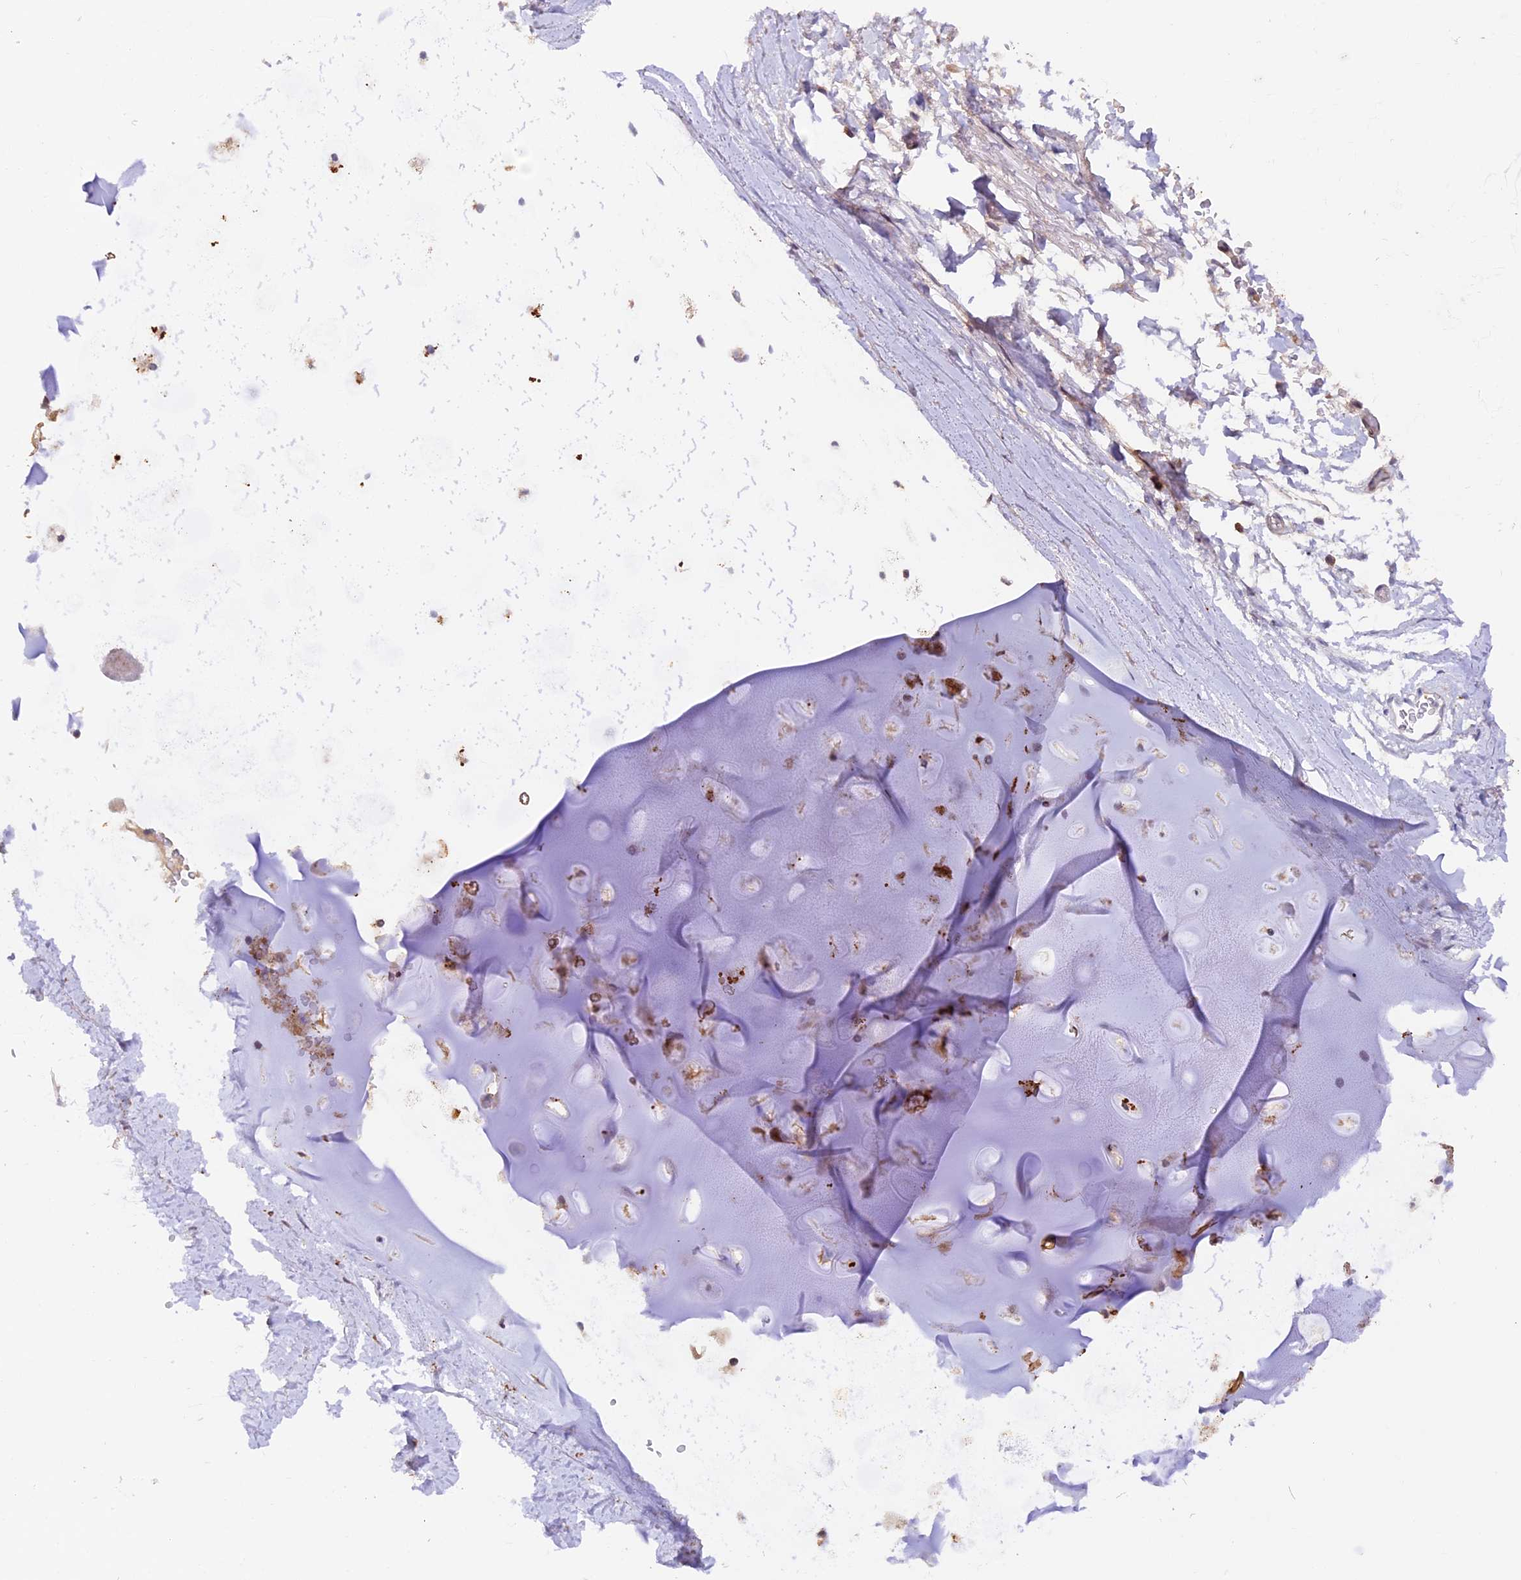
{"staining": {"intensity": "negative", "quantity": "none", "location": "none"}, "tissue": "adipose tissue", "cell_type": "Adipocytes", "image_type": "normal", "snomed": [{"axis": "morphology", "description": "Normal tissue, NOS"}, {"axis": "topography", "description": "Lymph node"}, {"axis": "topography", "description": "Bronchus"}], "caption": "DAB immunohistochemical staining of benign human adipose tissue demonstrates no significant staining in adipocytes.", "gene": "NCK2", "patient": {"sex": "male", "age": 63}}